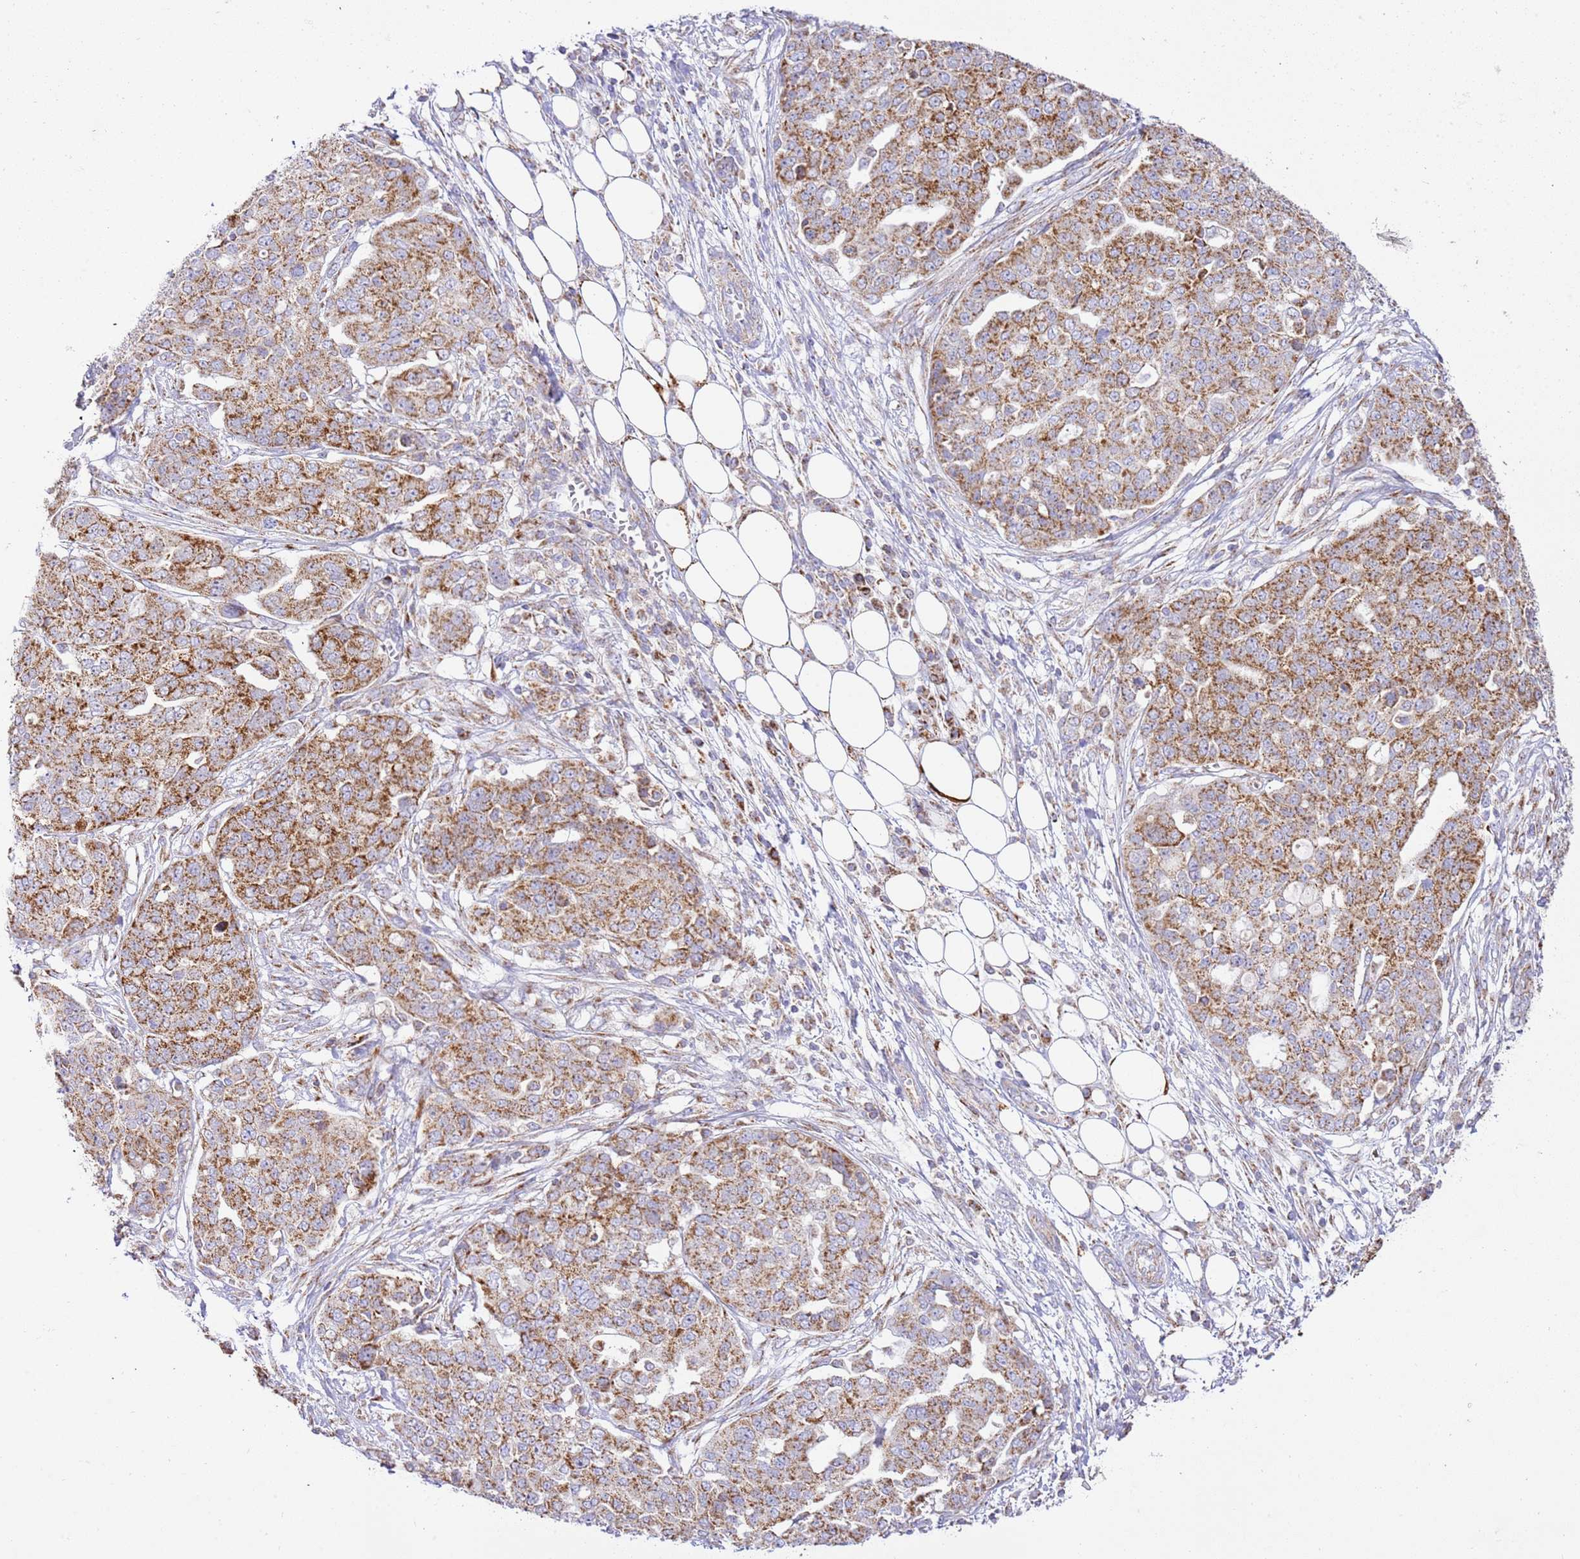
{"staining": {"intensity": "moderate", "quantity": ">75%", "location": "cytoplasmic/membranous"}, "tissue": "ovarian cancer", "cell_type": "Tumor cells", "image_type": "cancer", "snomed": [{"axis": "morphology", "description": "Cystadenocarcinoma, serous, NOS"}, {"axis": "topography", "description": "Soft tissue"}, {"axis": "topography", "description": "Ovary"}], "caption": "This micrograph shows ovarian serous cystadenocarcinoma stained with immunohistochemistry to label a protein in brown. The cytoplasmic/membranous of tumor cells show moderate positivity for the protein. Nuclei are counter-stained blue.", "gene": "ZBTB39", "patient": {"sex": "female", "age": 57}}